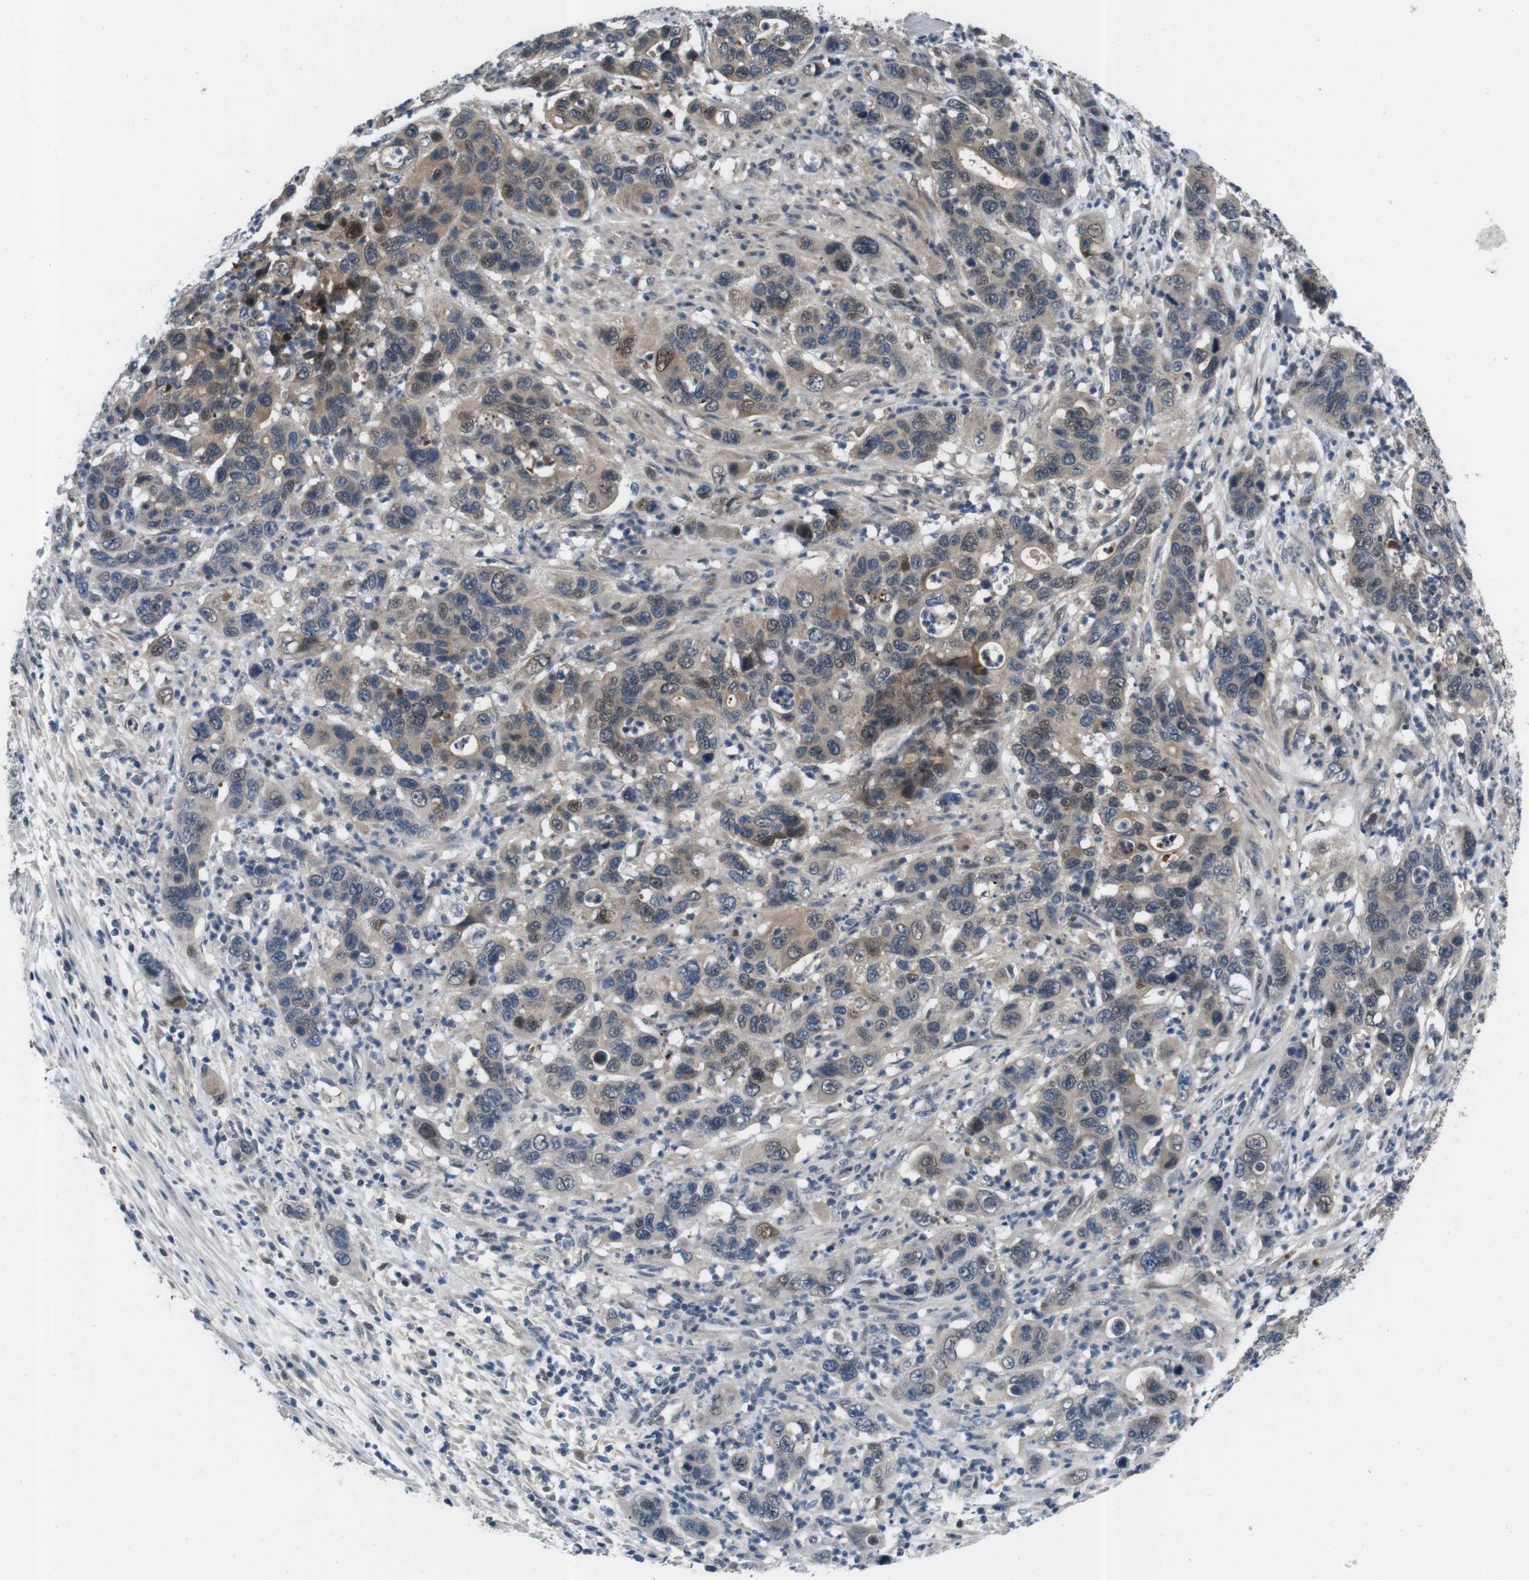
{"staining": {"intensity": "weak", "quantity": ">75%", "location": "cytoplasmic/membranous,nuclear"}, "tissue": "pancreatic cancer", "cell_type": "Tumor cells", "image_type": "cancer", "snomed": [{"axis": "morphology", "description": "Adenocarcinoma, NOS"}, {"axis": "topography", "description": "Pancreas"}], "caption": "High-magnification brightfield microscopy of pancreatic cancer (adenocarcinoma) stained with DAB (brown) and counterstained with hematoxylin (blue). tumor cells exhibit weak cytoplasmic/membranous and nuclear expression is present in about>75% of cells.", "gene": "LRP5", "patient": {"sex": "female", "age": 71}}